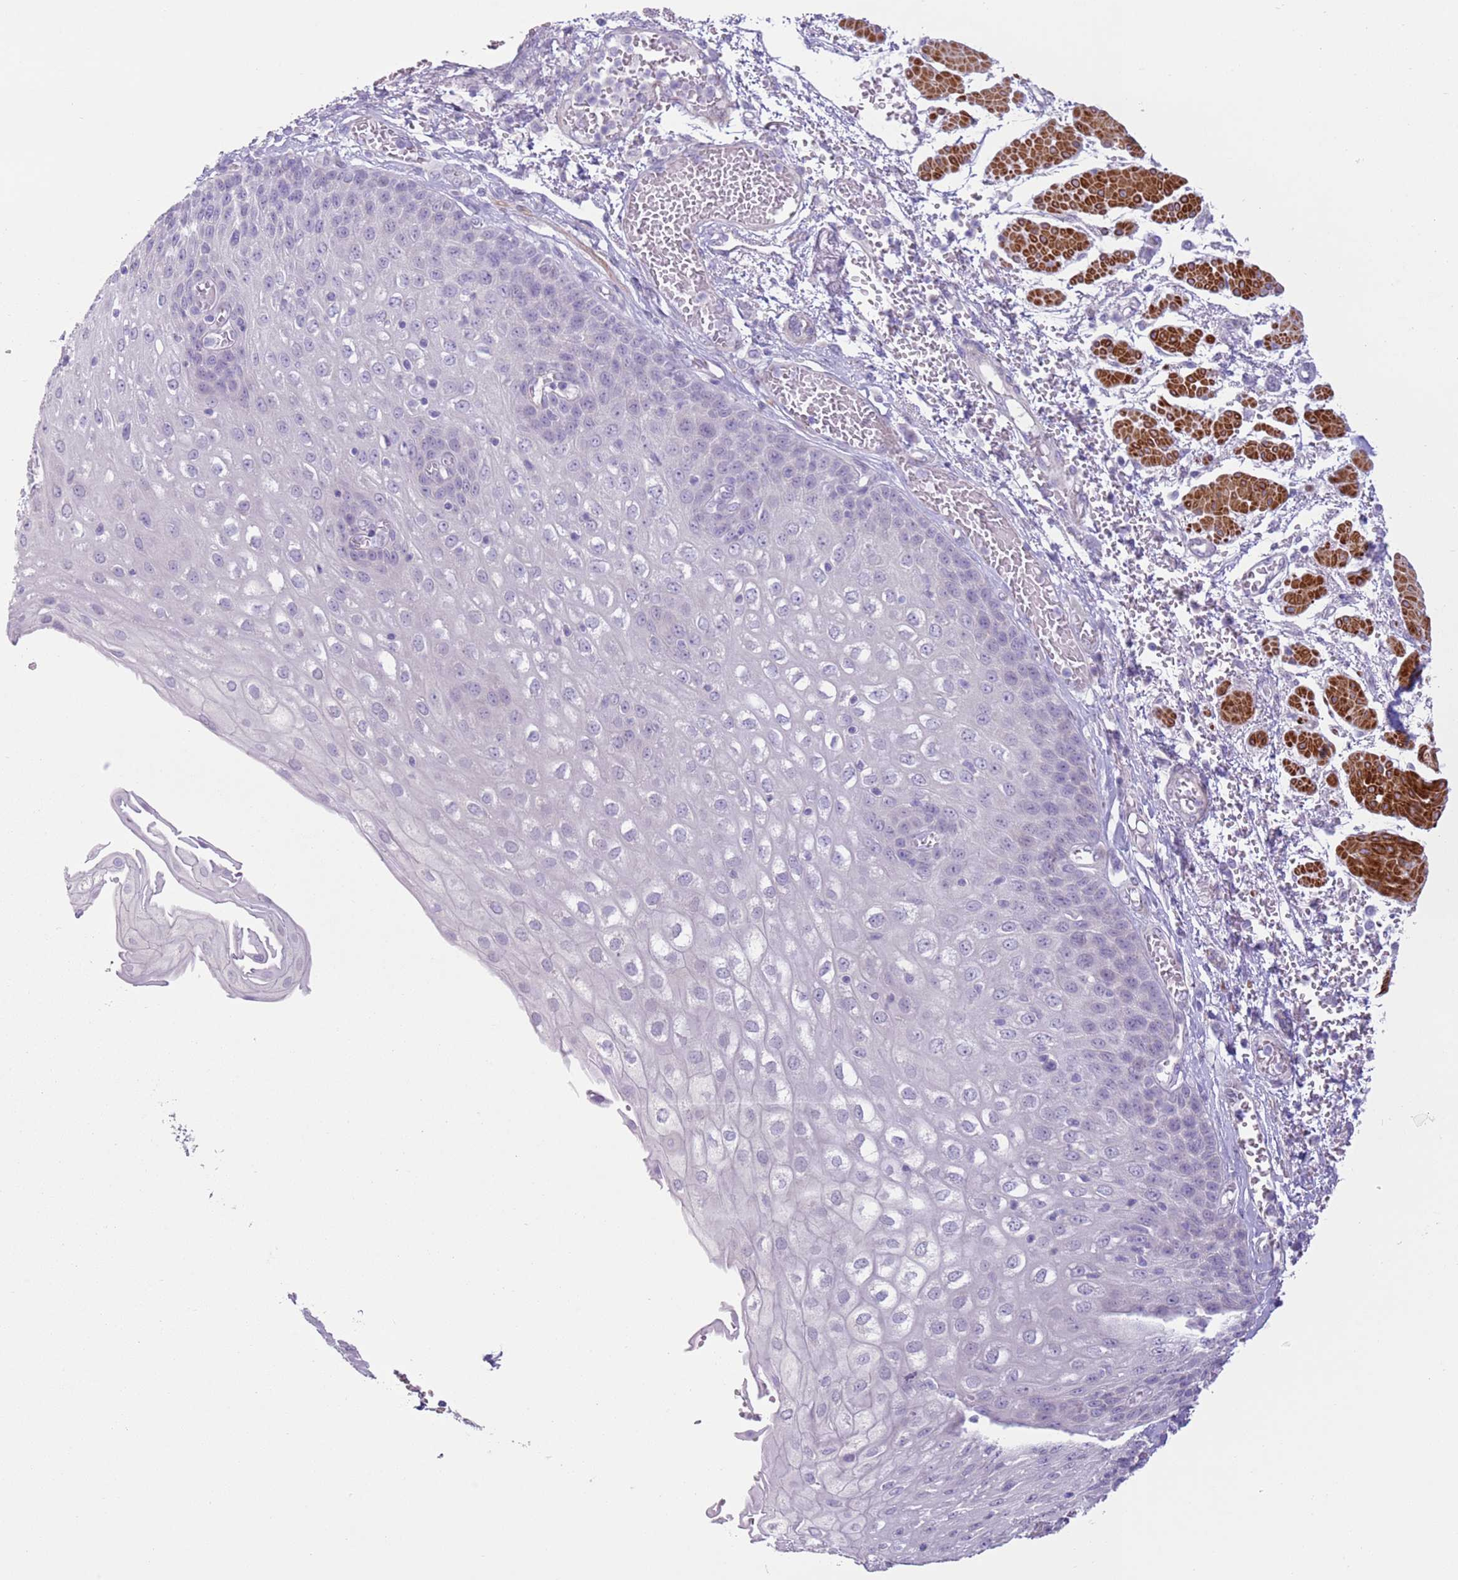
{"staining": {"intensity": "negative", "quantity": "none", "location": "none"}, "tissue": "esophagus", "cell_type": "Squamous epithelial cells", "image_type": "normal", "snomed": [{"axis": "morphology", "description": "Normal tissue, NOS"}, {"axis": "topography", "description": "Esophagus"}], "caption": "This is an IHC image of unremarkable human esophagus. There is no expression in squamous epithelial cells.", "gene": "ZNF239", "patient": {"sex": "male", "age": 81}}